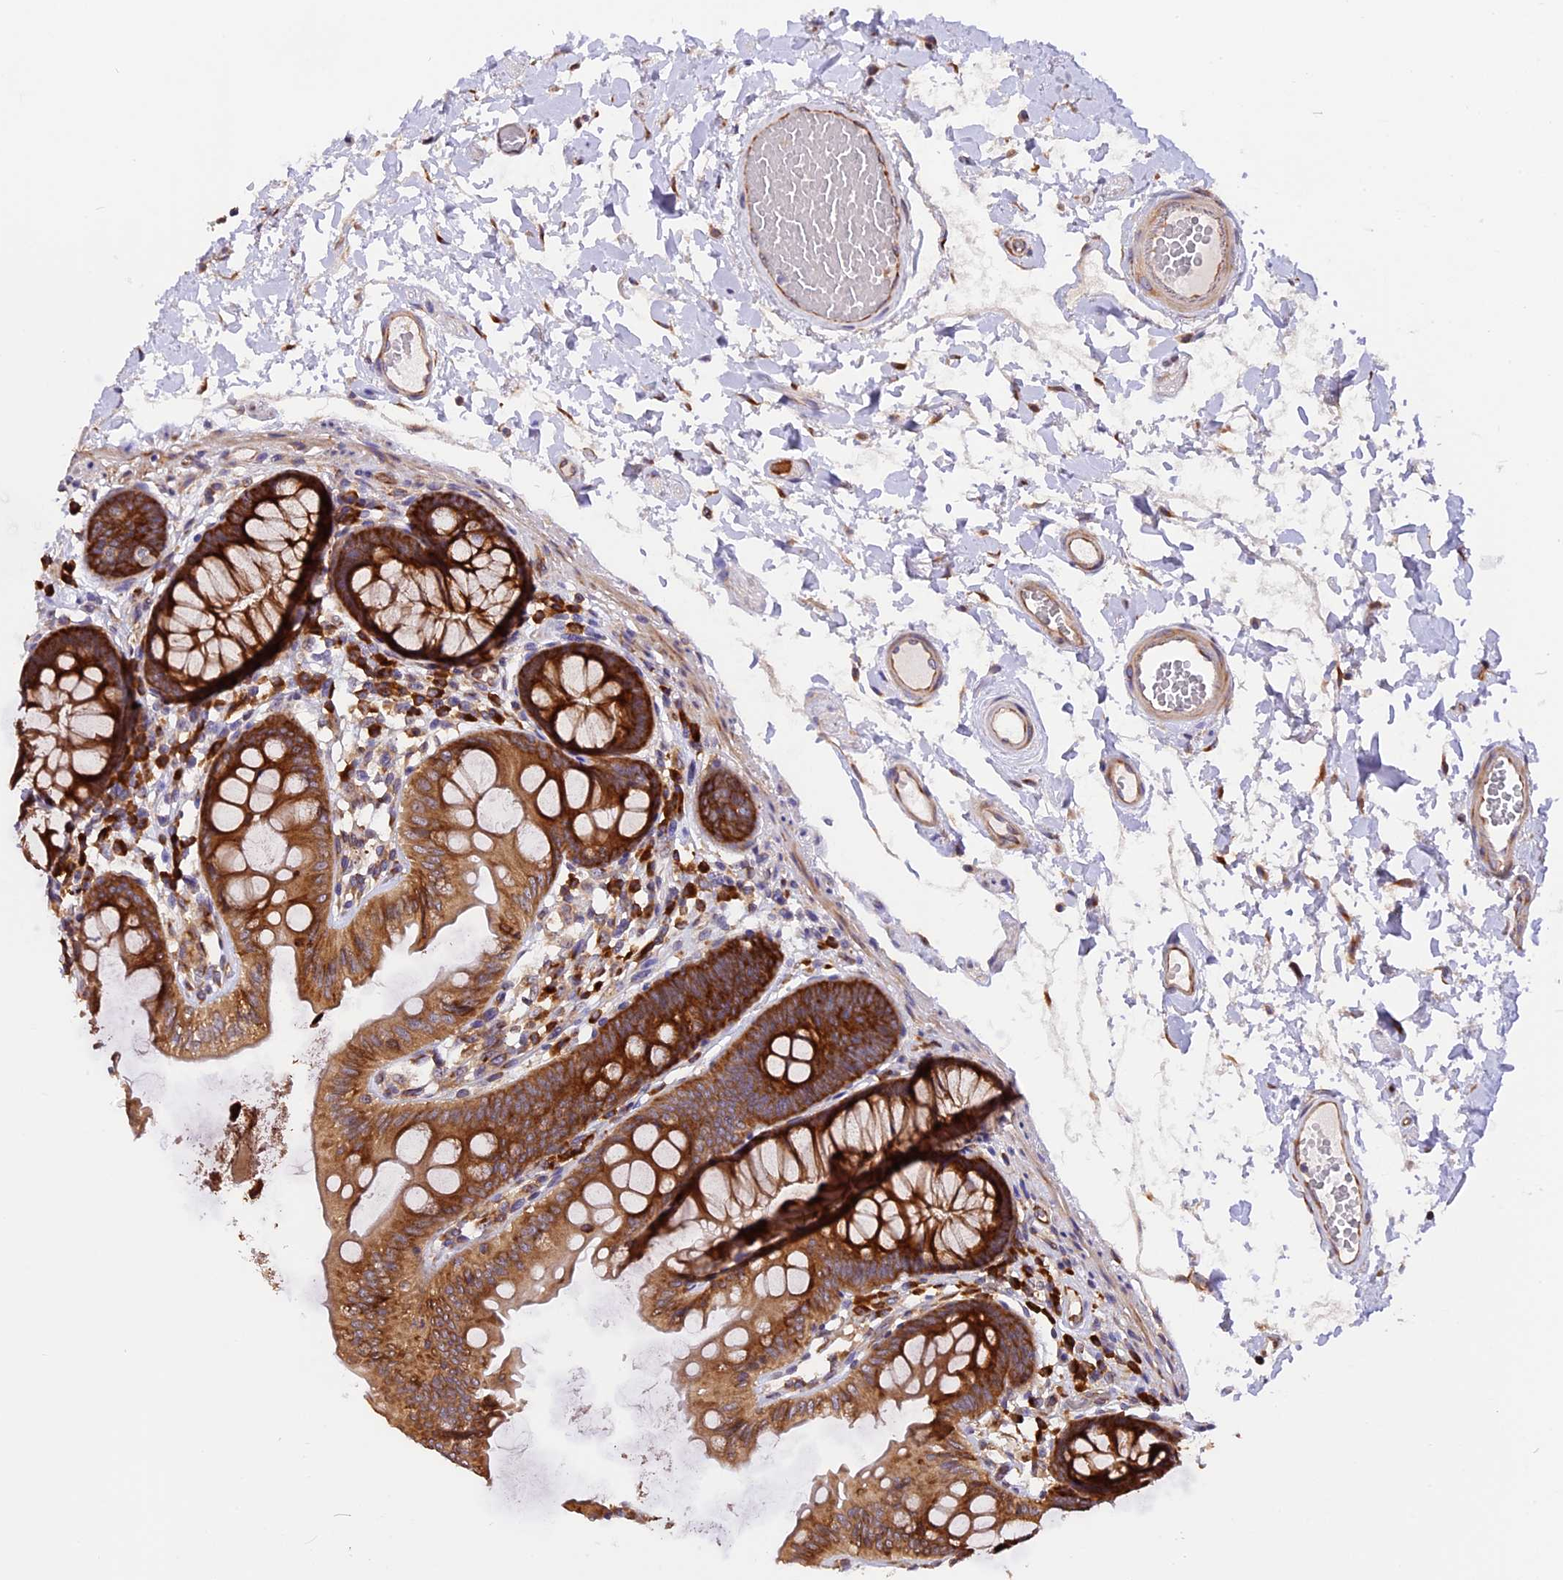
{"staining": {"intensity": "moderate", "quantity": ">75%", "location": "cytoplasmic/membranous"}, "tissue": "colon", "cell_type": "Endothelial cells", "image_type": "normal", "snomed": [{"axis": "morphology", "description": "Normal tissue, NOS"}, {"axis": "topography", "description": "Colon"}], "caption": "Immunohistochemistry photomicrograph of normal human colon stained for a protein (brown), which exhibits medium levels of moderate cytoplasmic/membranous positivity in approximately >75% of endothelial cells.", "gene": "GNPTAB", "patient": {"sex": "male", "age": 84}}